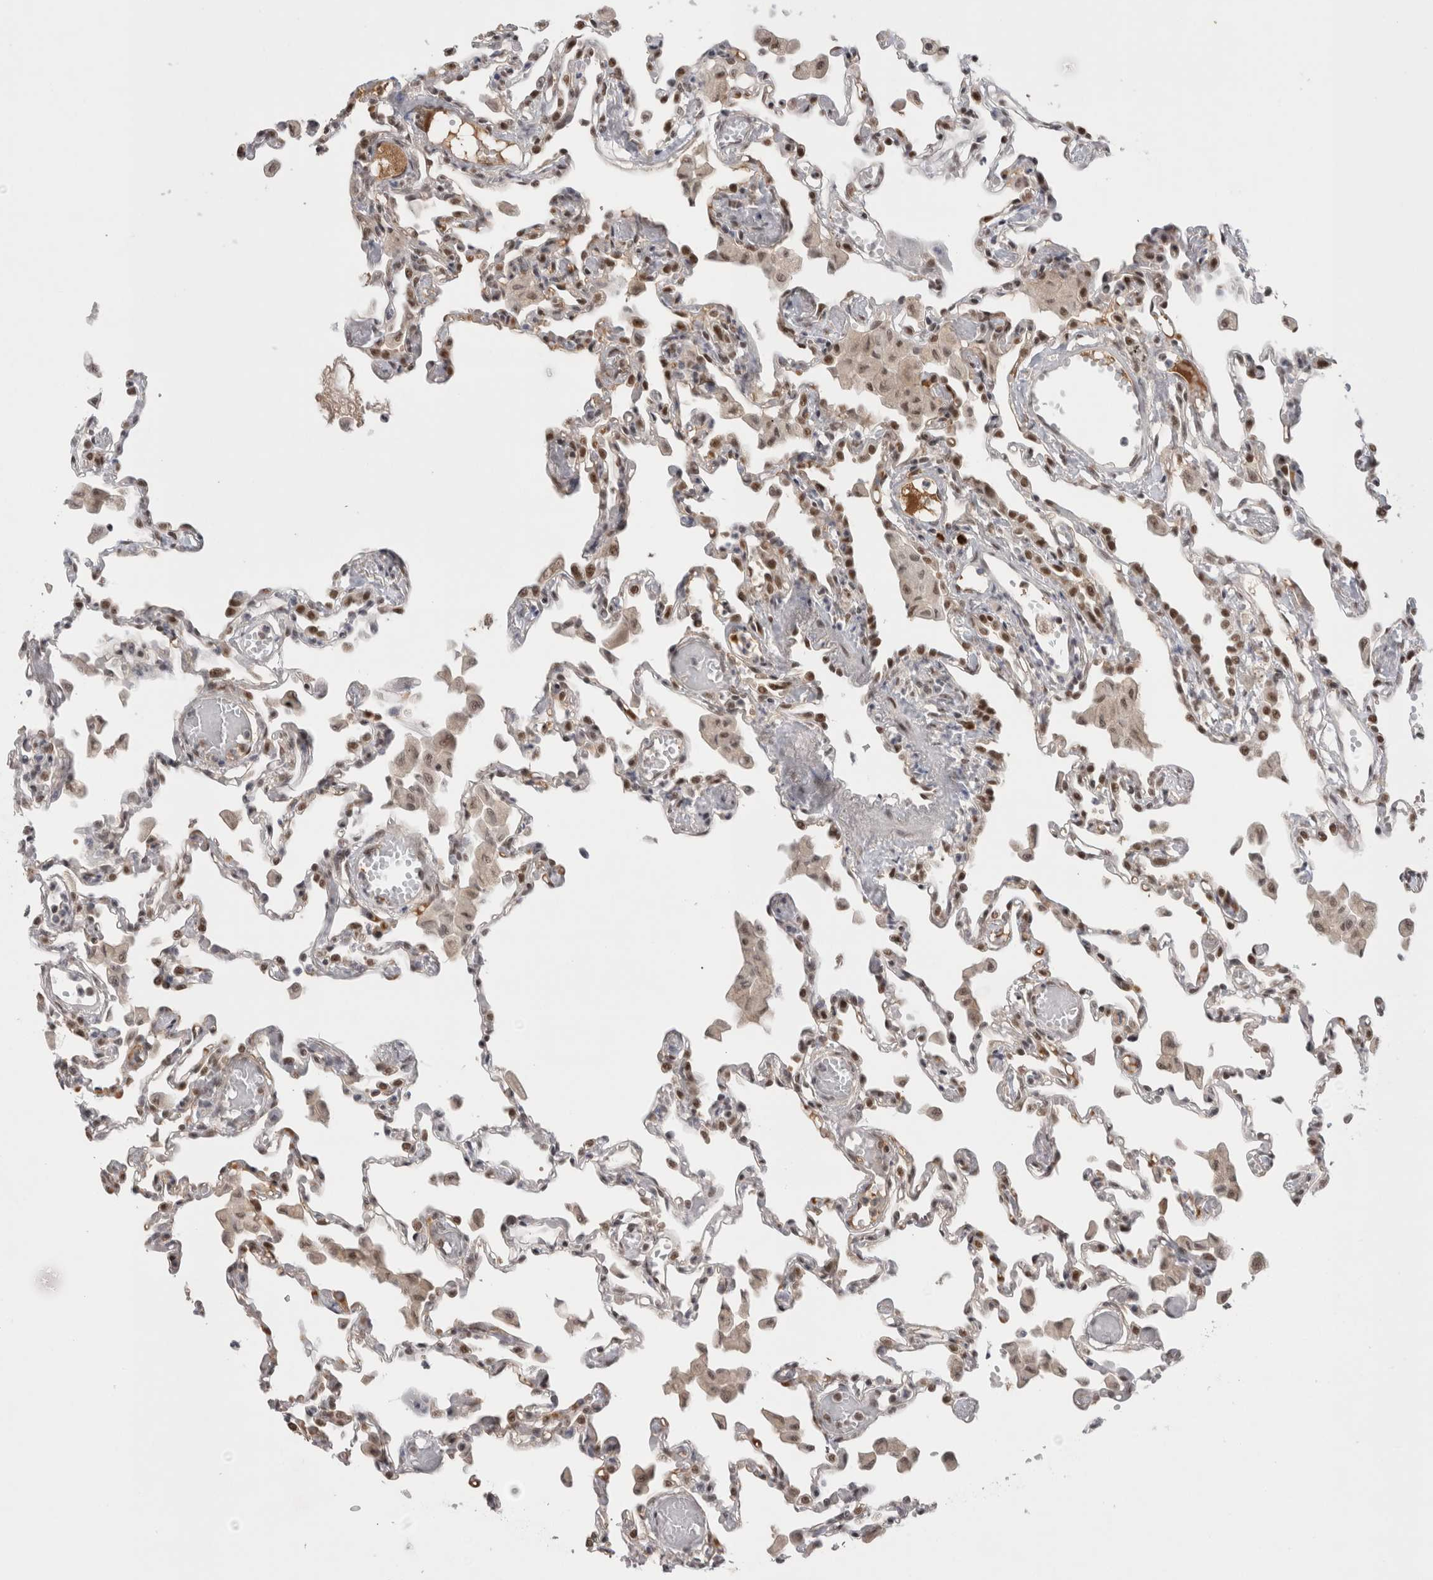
{"staining": {"intensity": "moderate", "quantity": "25%-75%", "location": "nuclear"}, "tissue": "lung", "cell_type": "Alveolar cells", "image_type": "normal", "snomed": [{"axis": "morphology", "description": "Normal tissue, NOS"}, {"axis": "topography", "description": "Bronchus"}, {"axis": "topography", "description": "Lung"}], "caption": "This histopathology image reveals immunohistochemistry (IHC) staining of normal lung, with medium moderate nuclear staining in about 25%-75% of alveolar cells.", "gene": "ZNF24", "patient": {"sex": "female", "age": 49}}